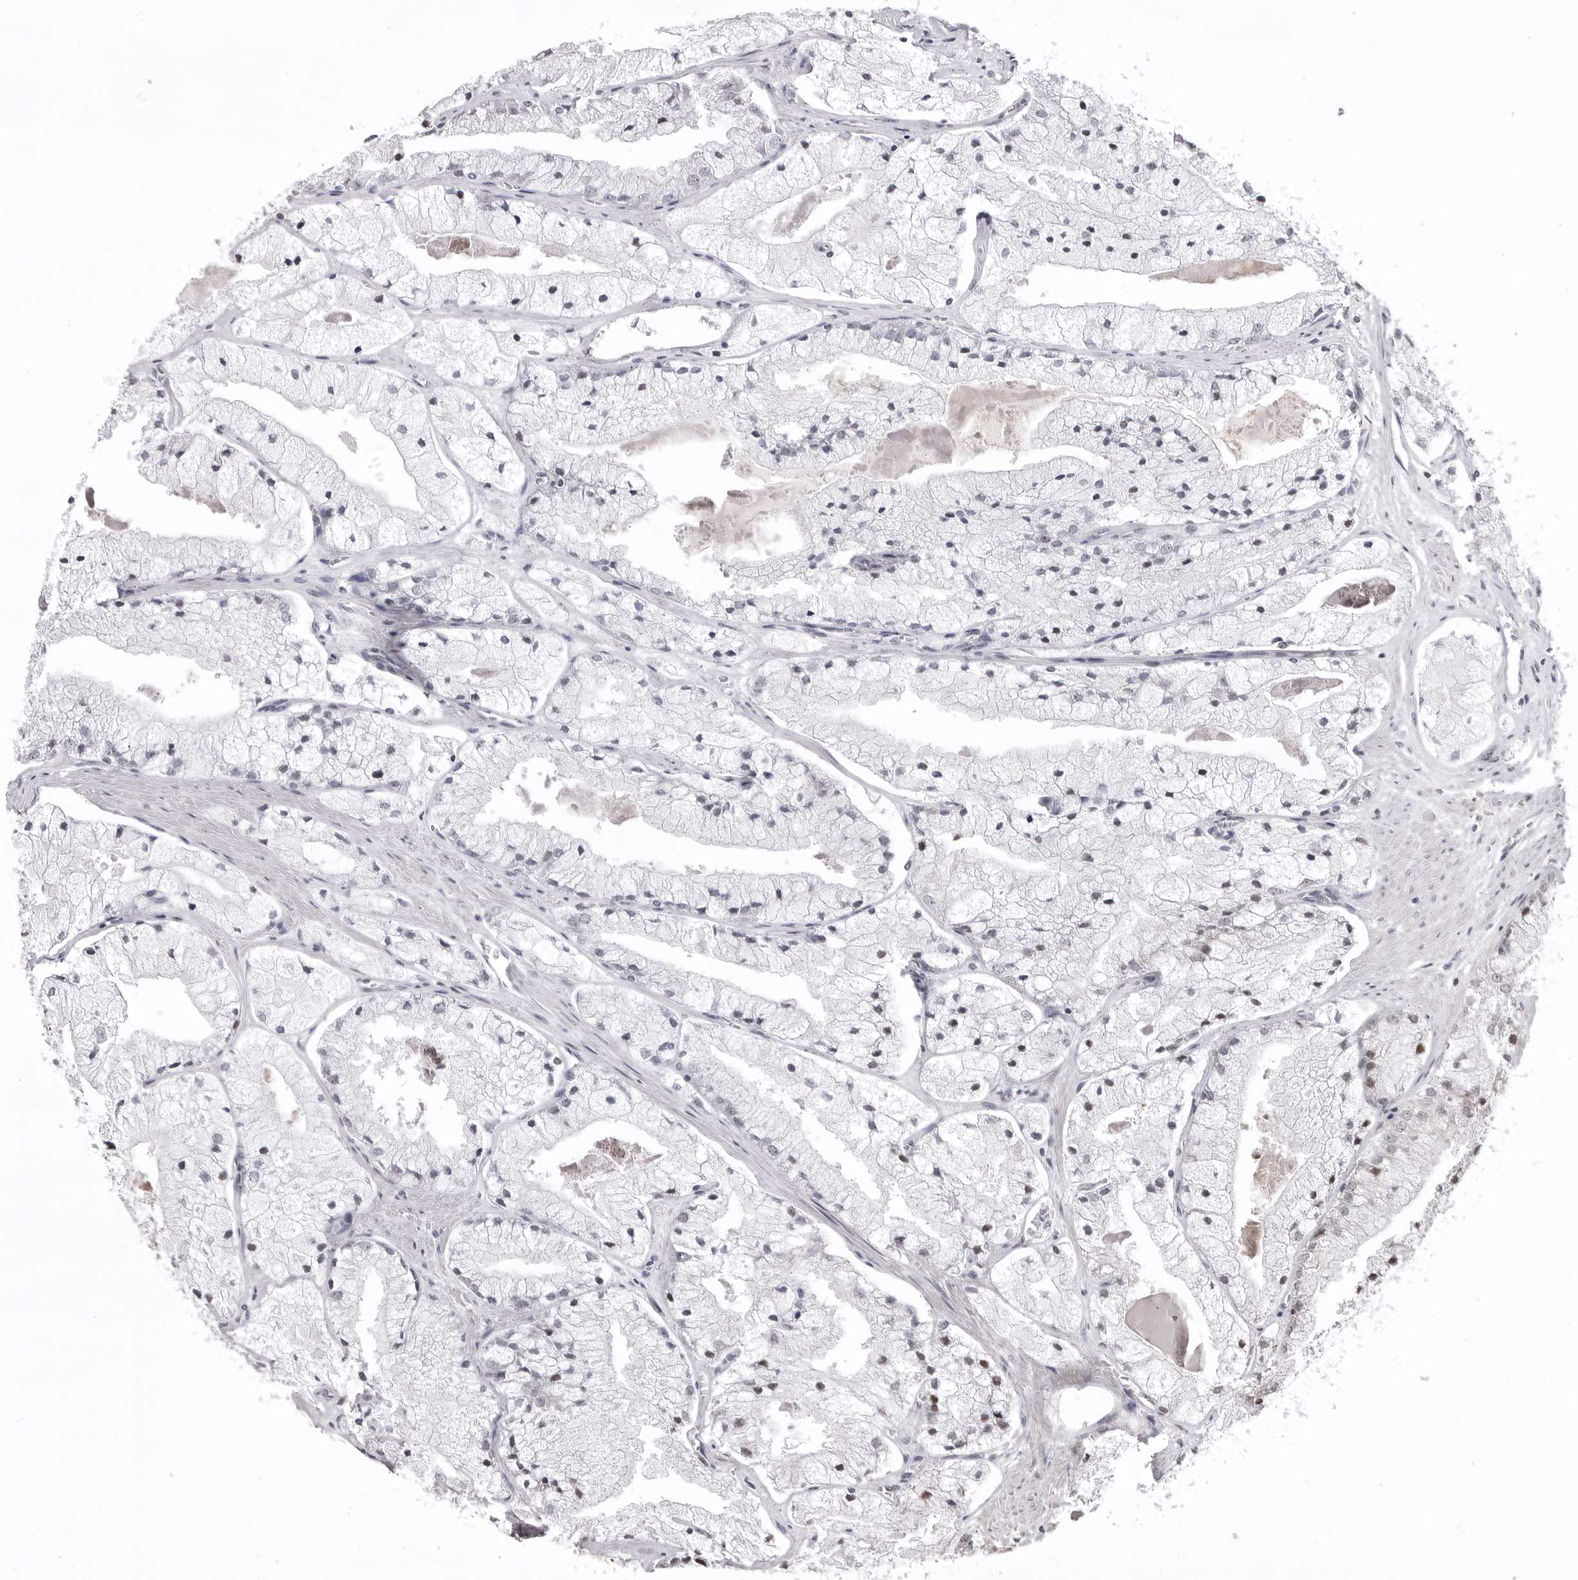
{"staining": {"intensity": "negative", "quantity": "none", "location": "none"}, "tissue": "prostate cancer", "cell_type": "Tumor cells", "image_type": "cancer", "snomed": [{"axis": "morphology", "description": "Adenocarcinoma, High grade"}, {"axis": "topography", "description": "Prostate"}], "caption": "The histopathology image displays no staining of tumor cells in prostate cancer (adenocarcinoma (high-grade)). (DAB immunohistochemistry (IHC) visualized using brightfield microscopy, high magnification).", "gene": "PHF3", "patient": {"sex": "male", "age": 50}}